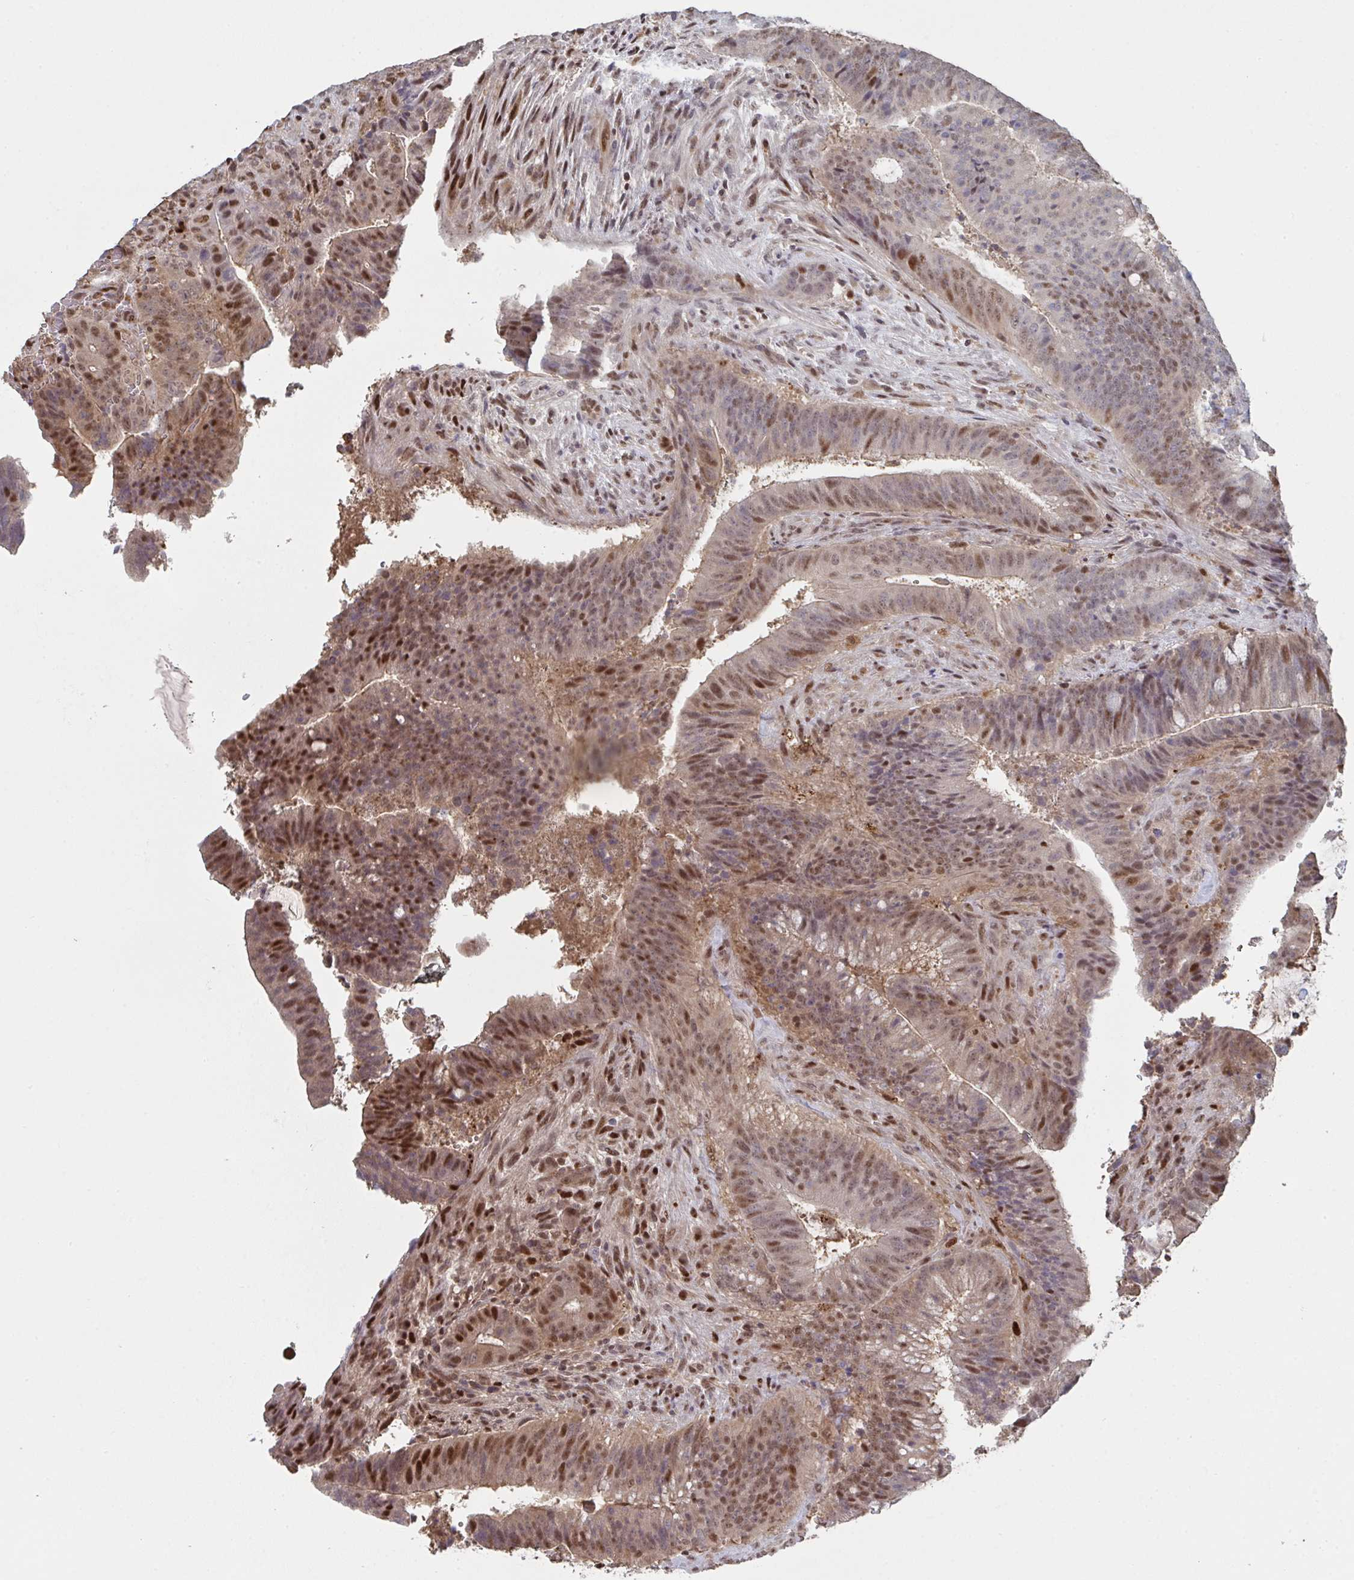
{"staining": {"intensity": "moderate", "quantity": "25%-75%", "location": "nuclear"}, "tissue": "colorectal cancer", "cell_type": "Tumor cells", "image_type": "cancer", "snomed": [{"axis": "morphology", "description": "Adenocarcinoma, NOS"}, {"axis": "topography", "description": "Colon"}], "caption": "Human colorectal adenocarcinoma stained with a brown dye exhibits moderate nuclear positive expression in approximately 25%-75% of tumor cells.", "gene": "ACD", "patient": {"sex": "female", "age": 43}}